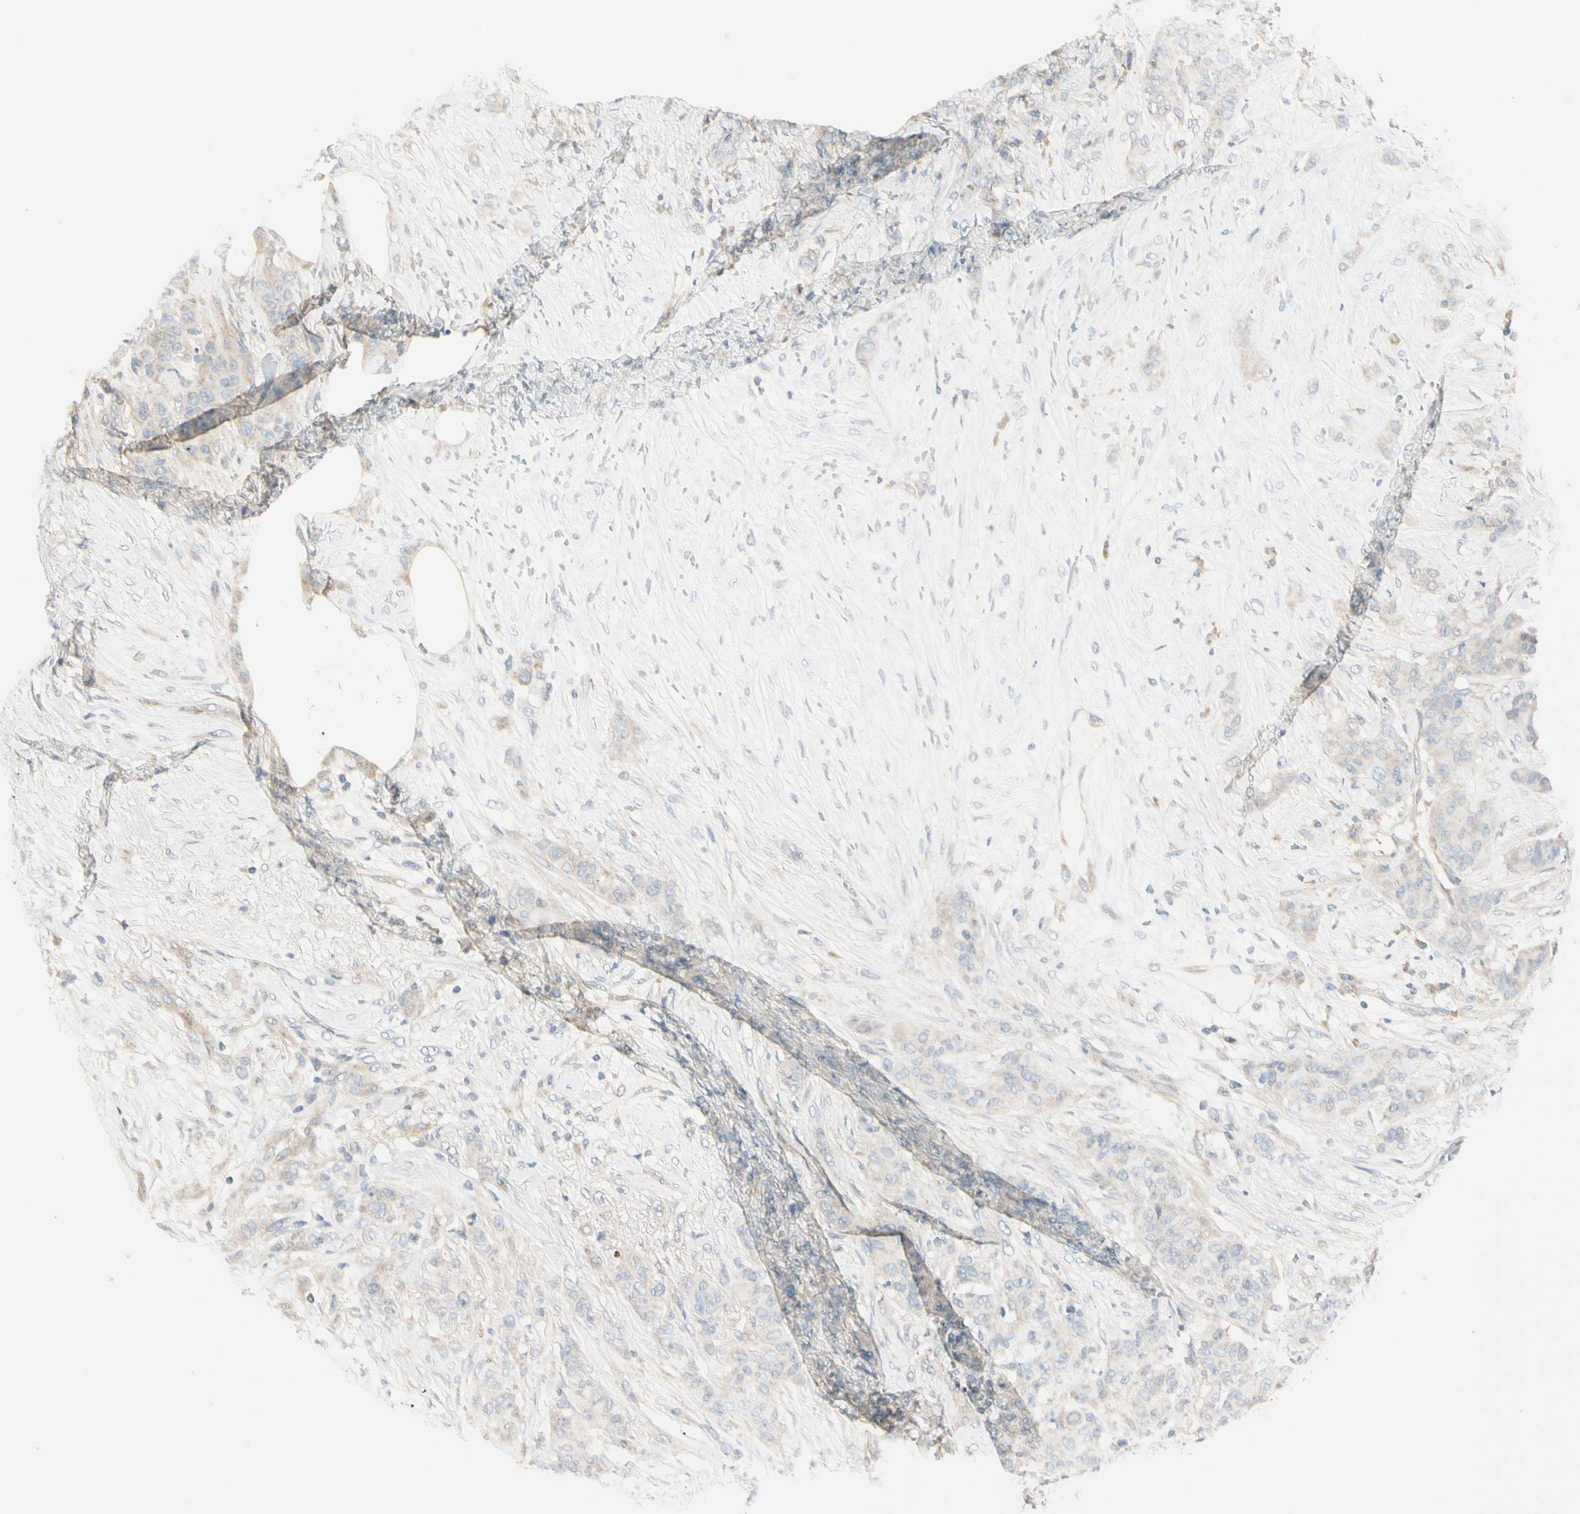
{"staining": {"intensity": "negative", "quantity": "none", "location": "none"}, "tissue": "breast cancer", "cell_type": "Tumor cells", "image_type": "cancer", "snomed": [{"axis": "morphology", "description": "Duct carcinoma"}, {"axis": "topography", "description": "Breast"}], "caption": "Photomicrograph shows no protein staining in tumor cells of infiltrating ductal carcinoma (breast) tissue.", "gene": "GPR153", "patient": {"sex": "female", "age": 40}}